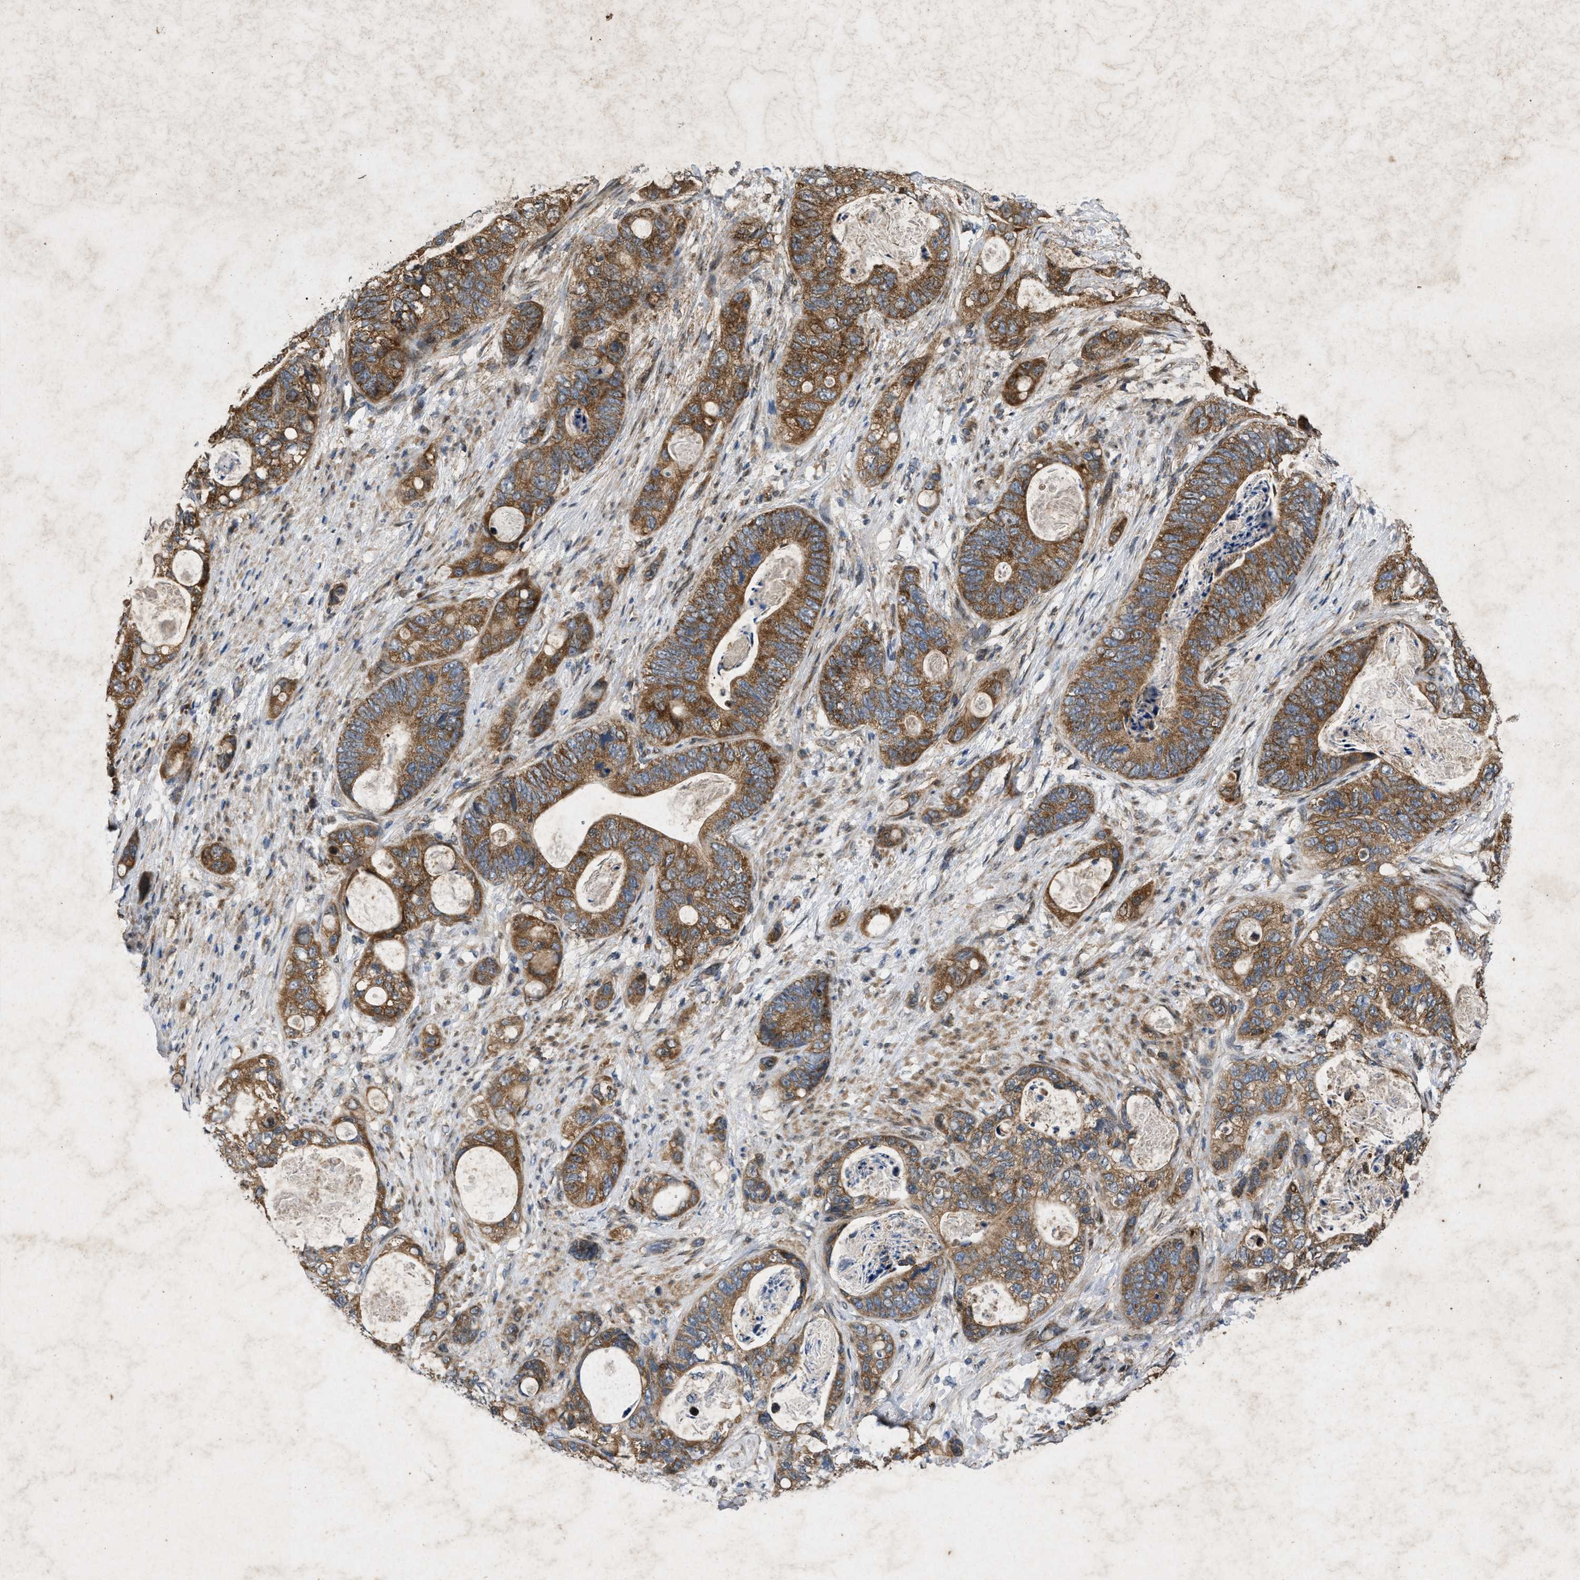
{"staining": {"intensity": "moderate", "quantity": ">75%", "location": "cytoplasmic/membranous"}, "tissue": "stomach cancer", "cell_type": "Tumor cells", "image_type": "cancer", "snomed": [{"axis": "morphology", "description": "Normal tissue, NOS"}, {"axis": "morphology", "description": "Adenocarcinoma, NOS"}, {"axis": "topography", "description": "Stomach"}], "caption": "Protein positivity by immunohistochemistry demonstrates moderate cytoplasmic/membranous staining in about >75% of tumor cells in stomach cancer (adenocarcinoma).", "gene": "PRKG2", "patient": {"sex": "female", "age": 89}}